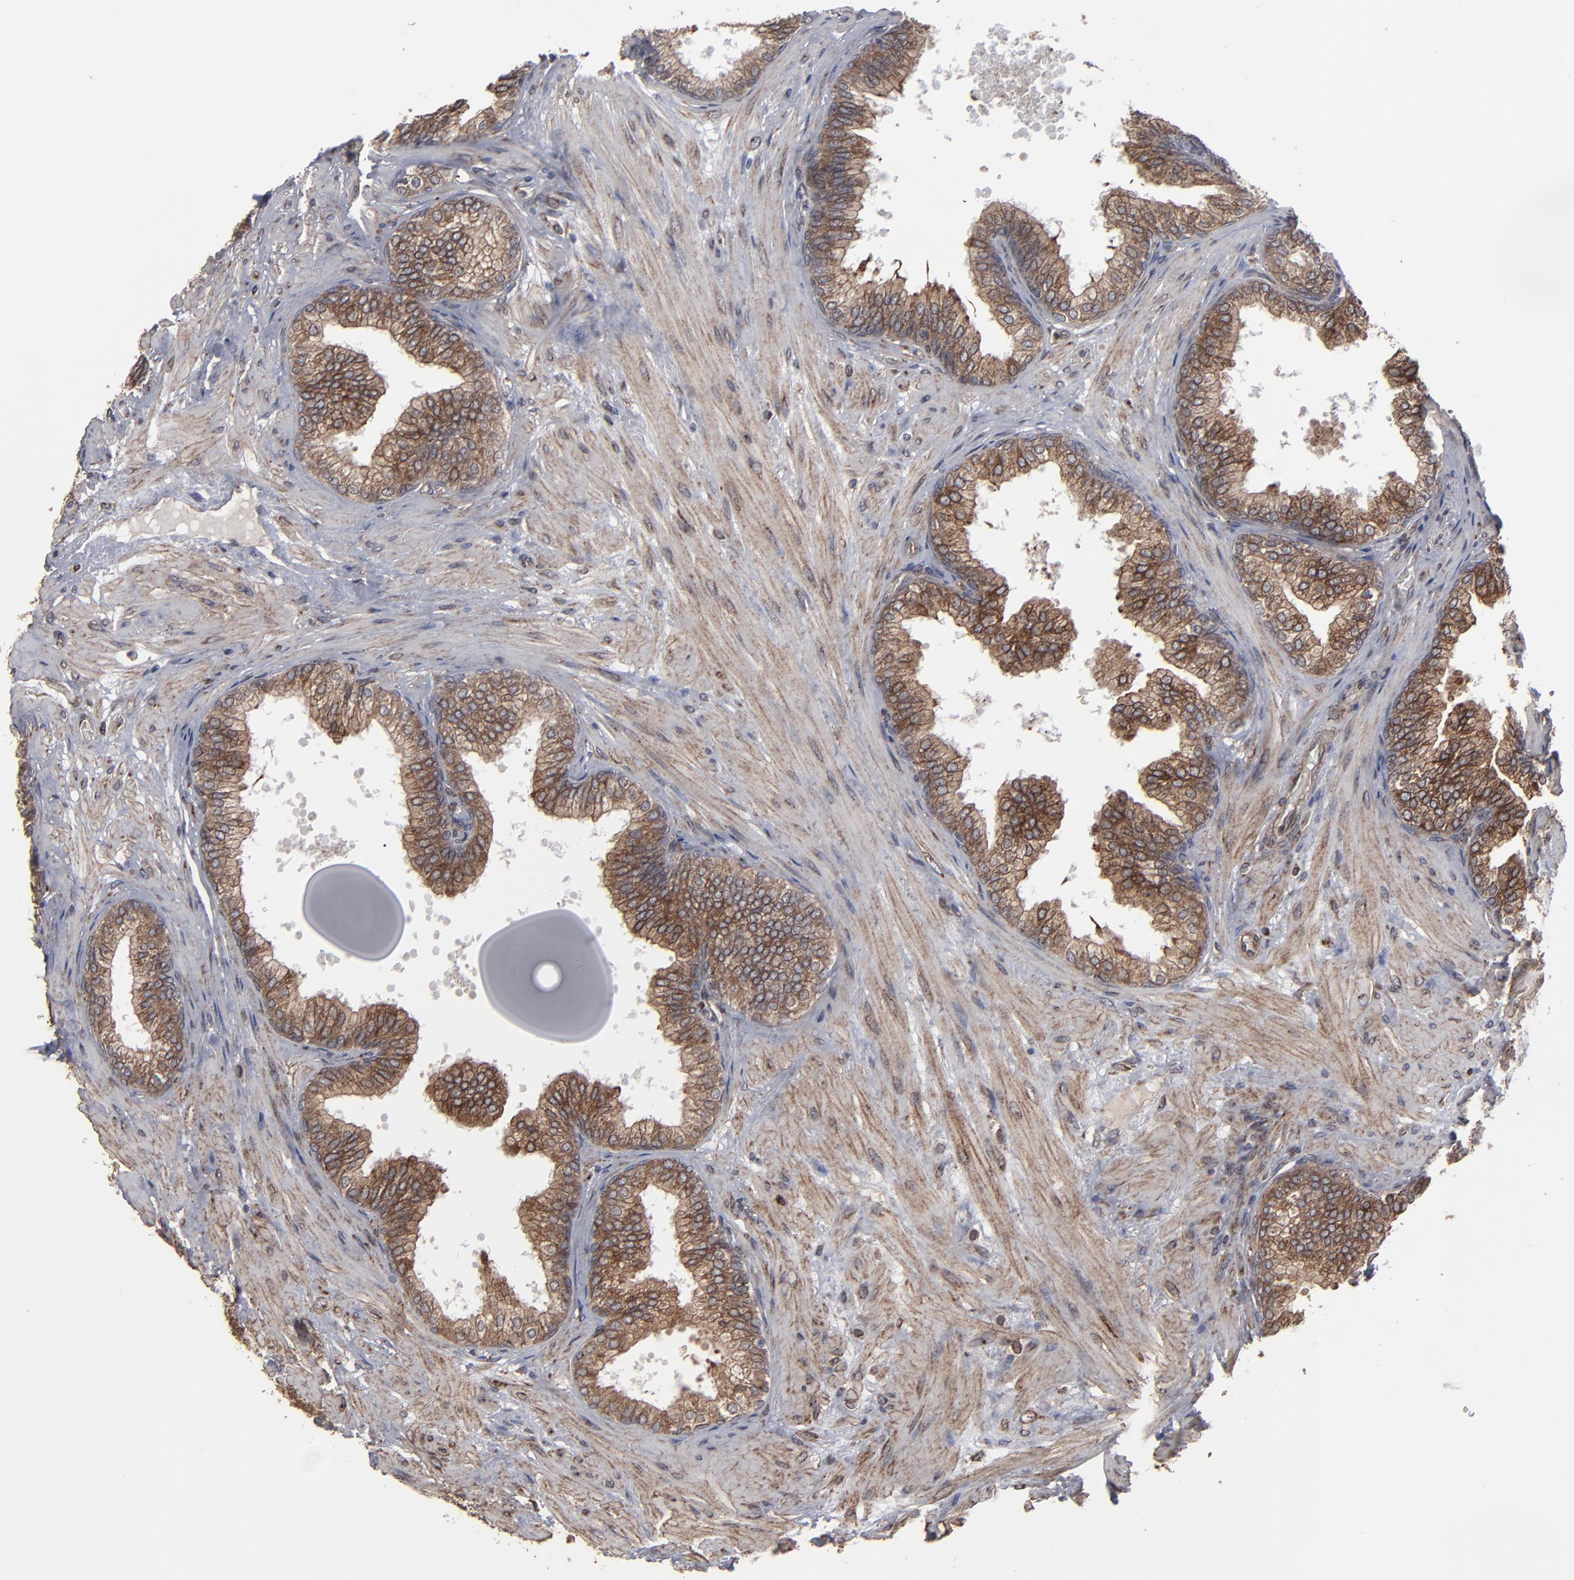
{"staining": {"intensity": "moderate", "quantity": ">75%", "location": "cytoplasmic/membranous"}, "tissue": "prostate", "cell_type": "Glandular cells", "image_type": "normal", "snomed": [{"axis": "morphology", "description": "Normal tissue, NOS"}, {"axis": "topography", "description": "Prostate"}], "caption": "The histopathology image shows staining of benign prostate, revealing moderate cytoplasmic/membranous protein positivity (brown color) within glandular cells.", "gene": "CNIH1", "patient": {"sex": "male", "age": 60}}